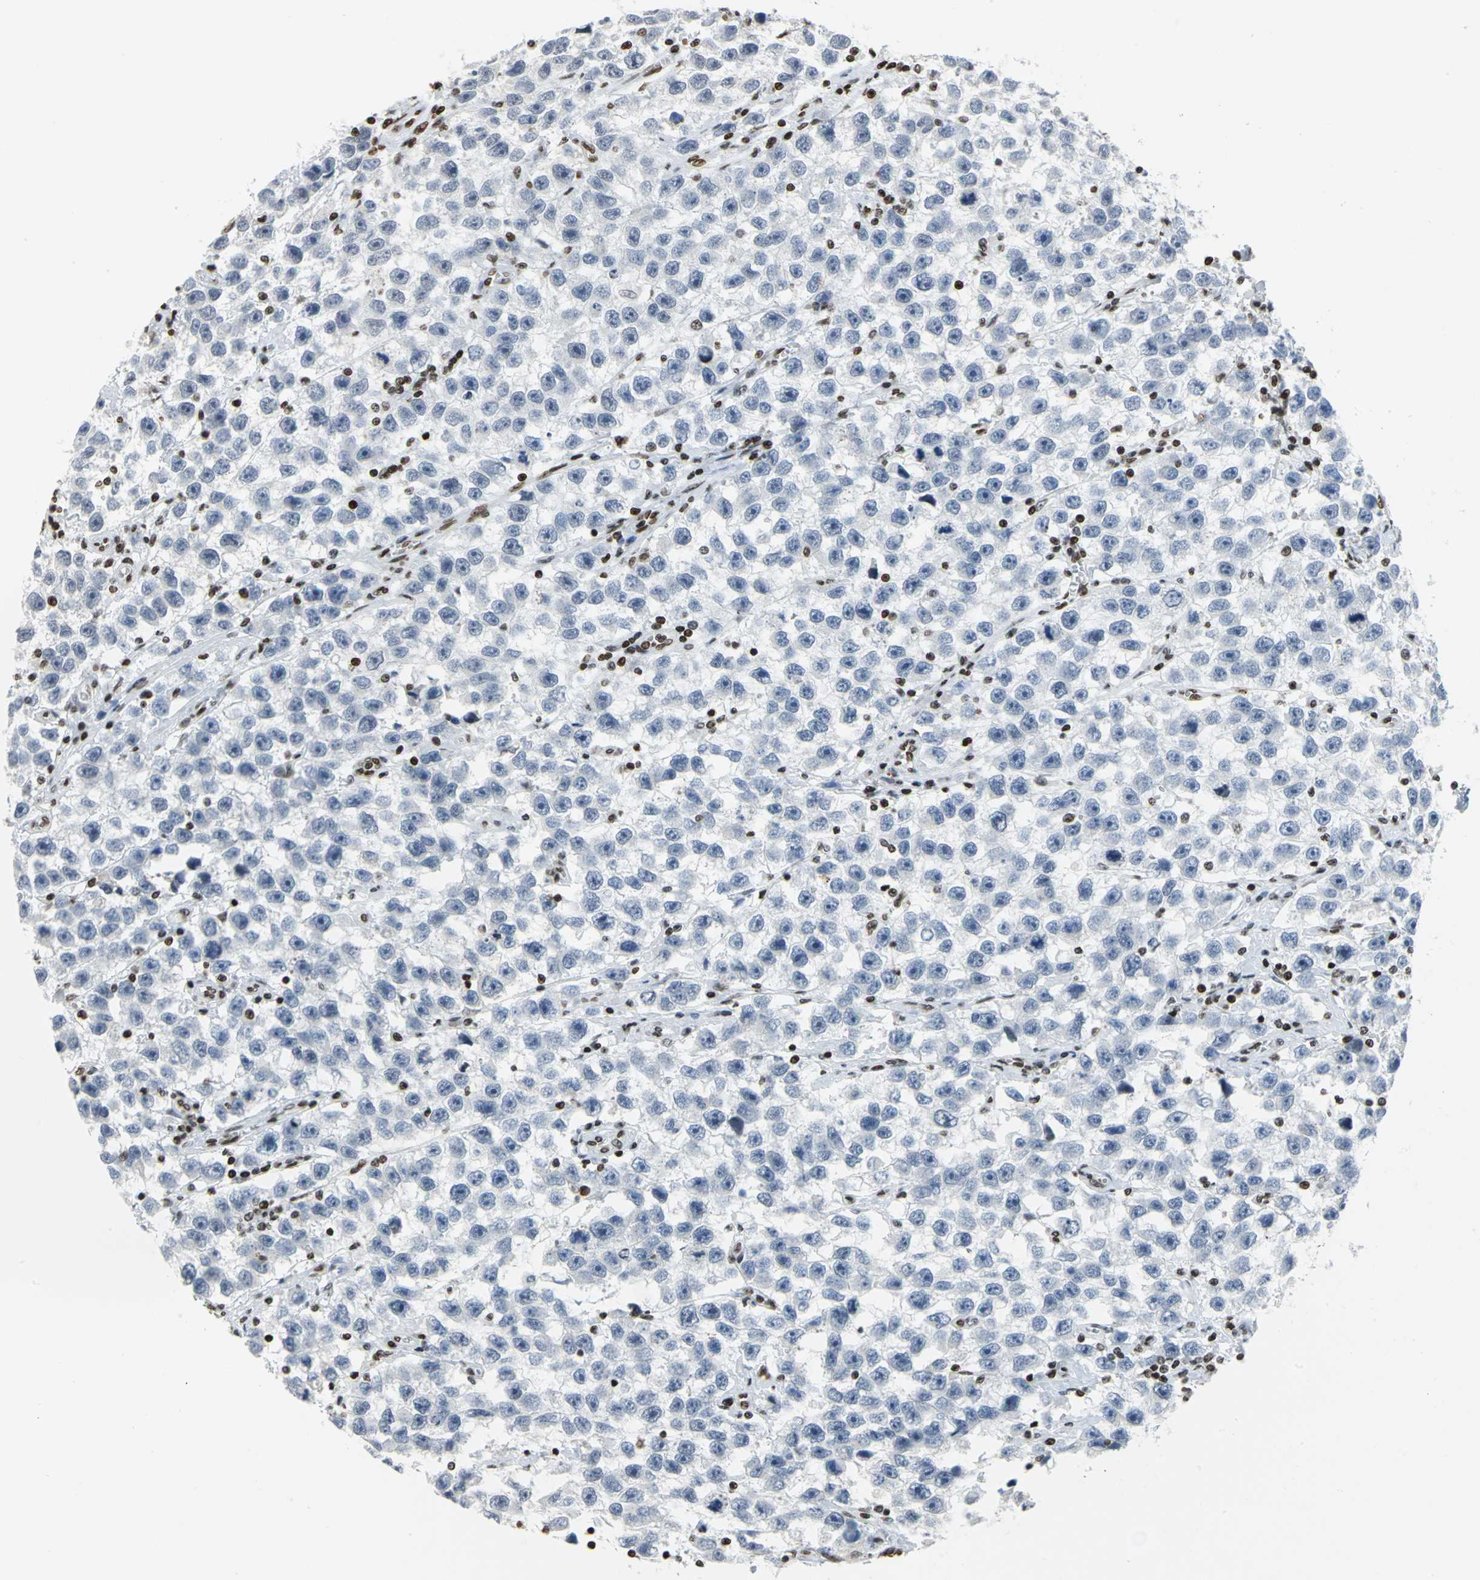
{"staining": {"intensity": "negative", "quantity": "none", "location": "none"}, "tissue": "testis cancer", "cell_type": "Tumor cells", "image_type": "cancer", "snomed": [{"axis": "morphology", "description": "Seminoma, NOS"}, {"axis": "topography", "description": "Testis"}], "caption": "High magnification brightfield microscopy of testis cancer stained with DAB (3,3'-diaminobenzidine) (brown) and counterstained with hematoxylin (blue): tumor cells show no significant expression.", "gene": "HMGB1", "patient": {"sex": "male", "age": 33}}